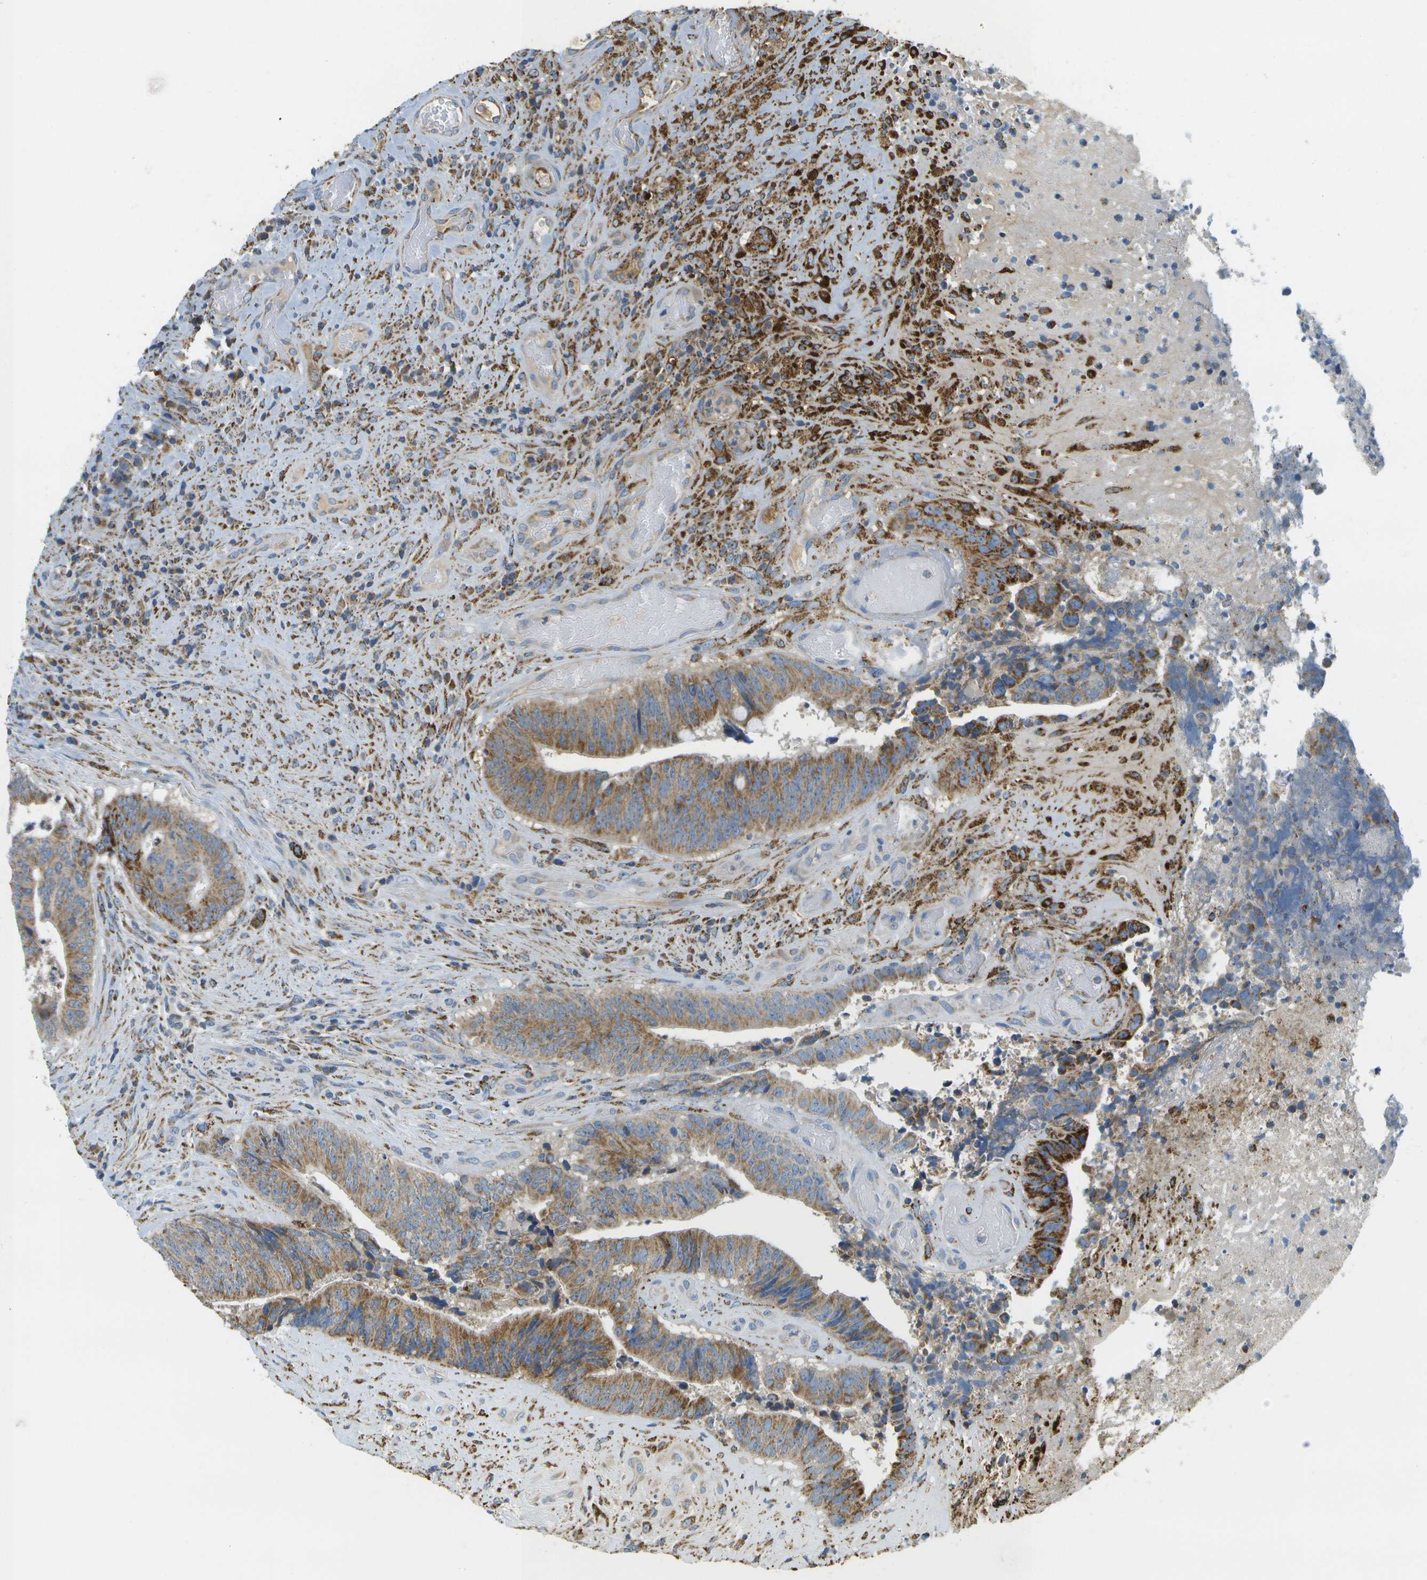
{"staining": {"intensity": "moderate", "quantity": ">75%", "location": "cytoplasmic/membranous"}, "tissue": "colorectal cancer", "cell_type": "Tumor cells", "image_type": "cancer", "snomed": [{"axis": "morphology", "description": "Adenocarcinoma, NOS"}, {"axis": "topography", "description": "Rectum"}], "caption": "This is an image of IHC staining of colorectal adenocarcinoma, which shows moderate positivity in the cytoplasmic/membranous of tumor cells.", "gene": "HLCS", "patient": {"sex": "male", "age": 72}}